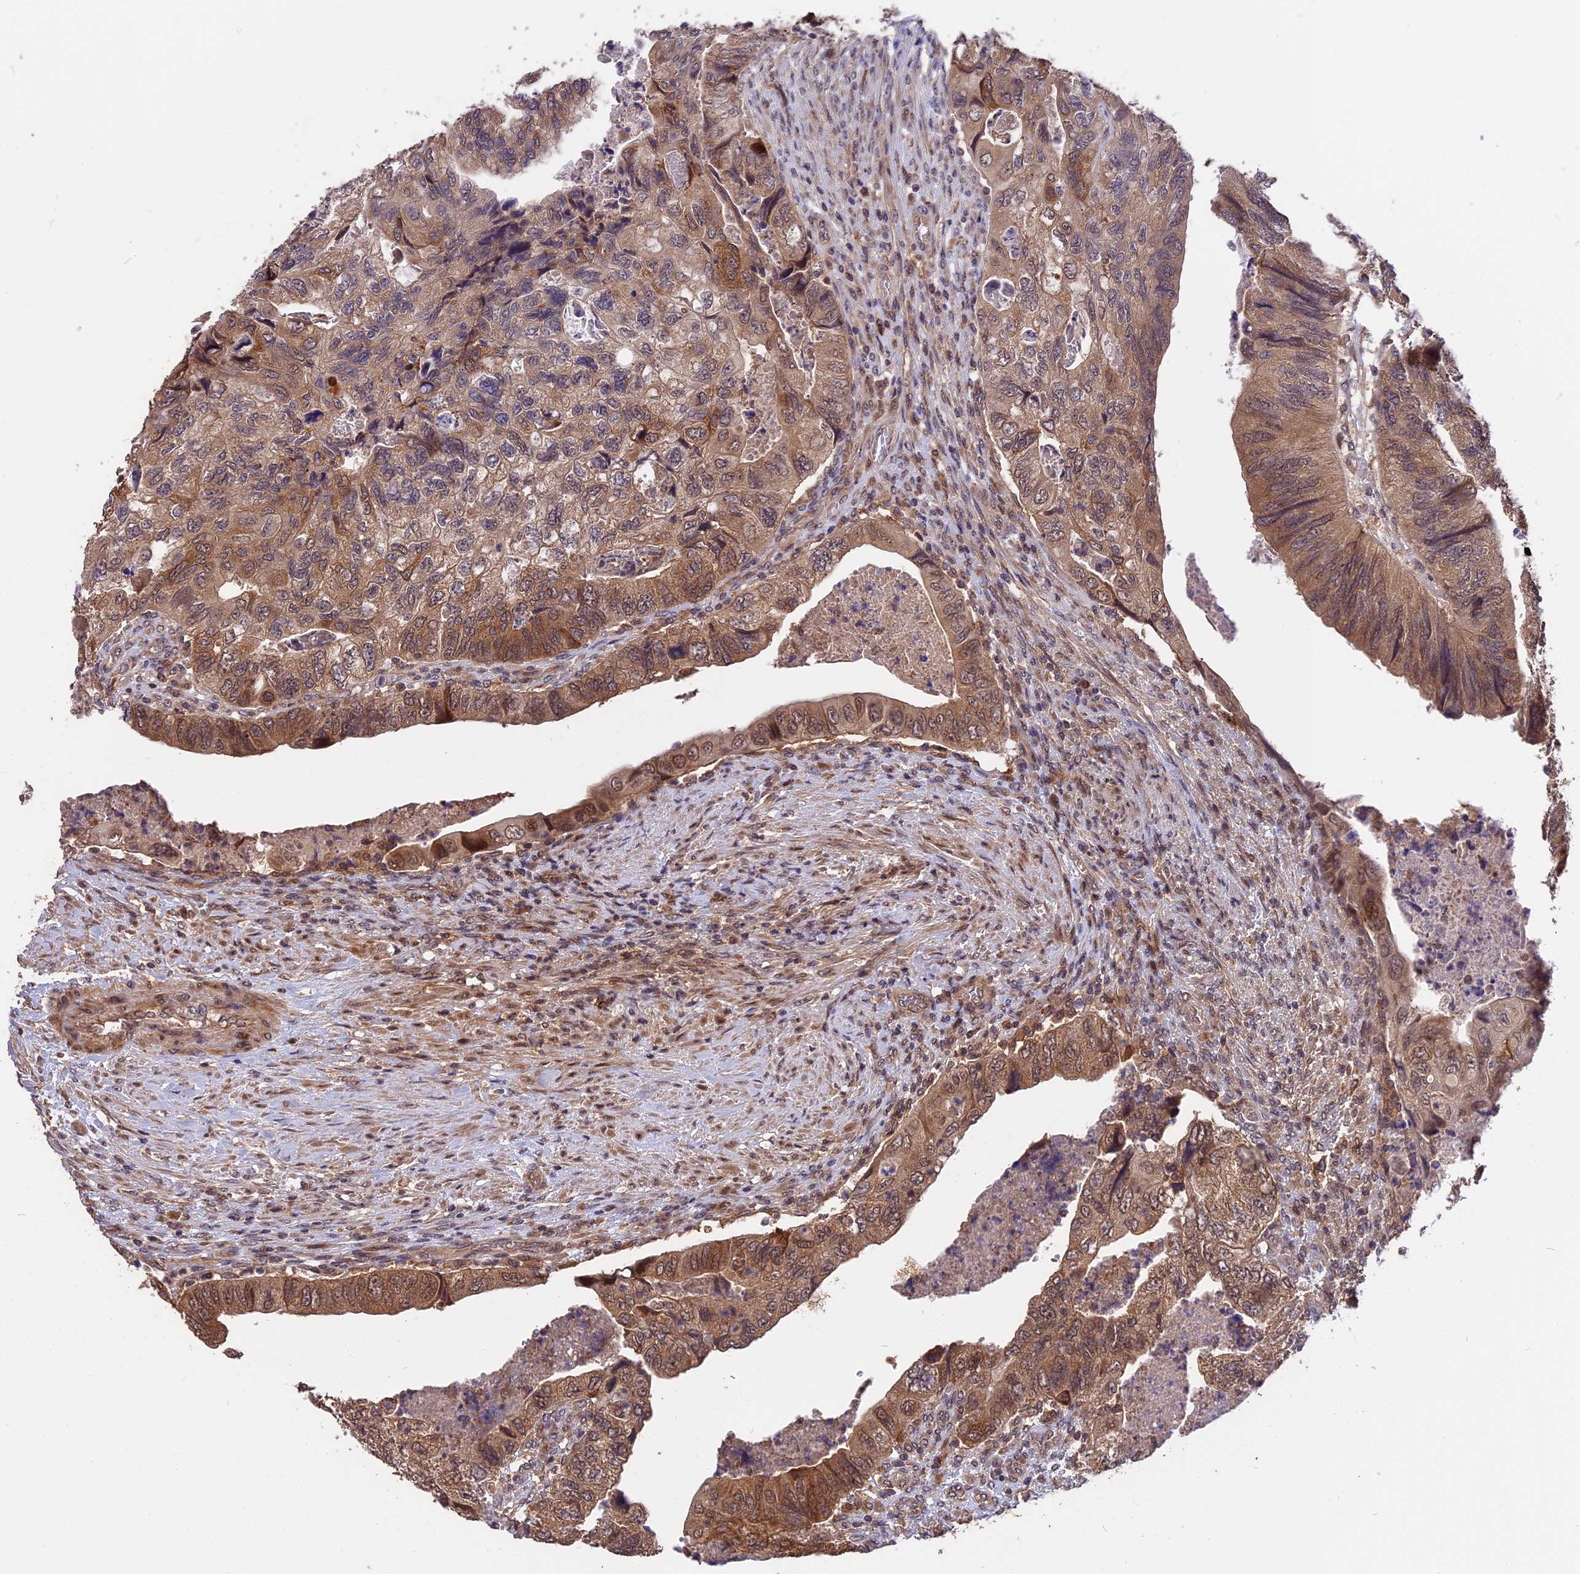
{"staining": {"intensity": "moderate", "quantity": ">75%", "location": "cytoplasmic/membranous,nuclear"}, "tissue": "colorectal cancer", "cell_type": "Tumor cells", "image_type": "cancer", "snomed": [{"axis": "morphology", "description": "Adenocarcinoma, NOS"}, {"axis": "topography", "description": "Rectum"}], "caption": "Adenocarcinoma (colorectal) stained for a protein shows moderate cytoplasmic/membranous and nuclear positivity in tumor cells.", "gene": "ESCO1", "patient": {"sex": "male", "age": 63}}